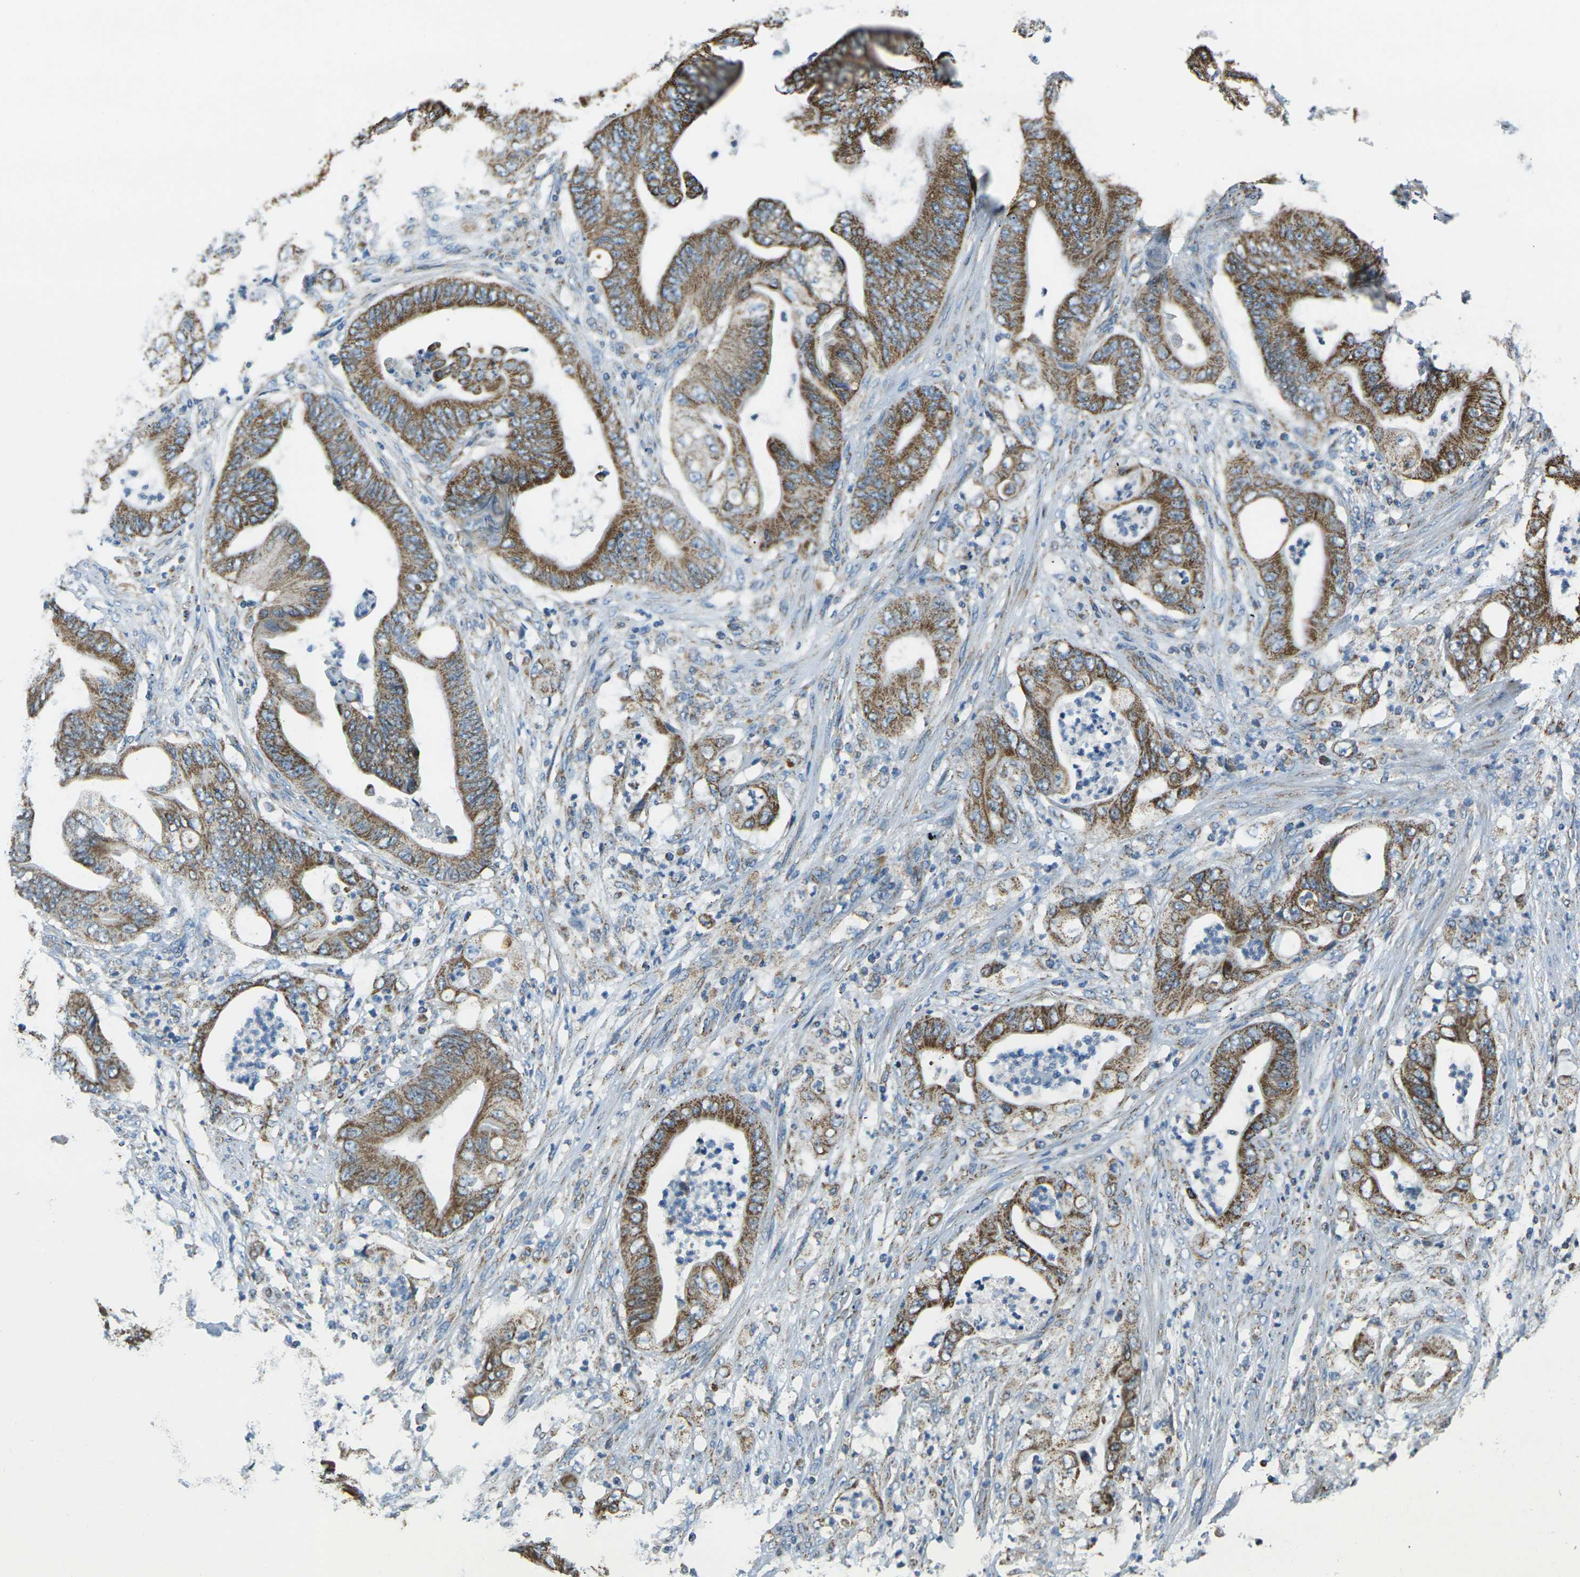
{"staining": {"intensity": "moderate", "quantity": ">75%", "location": "cytoplasmic/membranous"}, "tissue": "stomach cancer", "cell_type": "Tumor cells", "image_type": "cancer", "snomed": [{"axis": "morphology", "description": "Adenocarcinoma, NOS"}, {"axis": "topography", "description": "Stomach"}], "caption": "Adenocarcinoma (stomach) tissue demonstrates moderate cytoplasmic/membranous positivity in about >75% of tumor cells, visualized by immunohistochemistry.", "gene": "IRF3", "patient": {"sex": "female", "age": 73}}